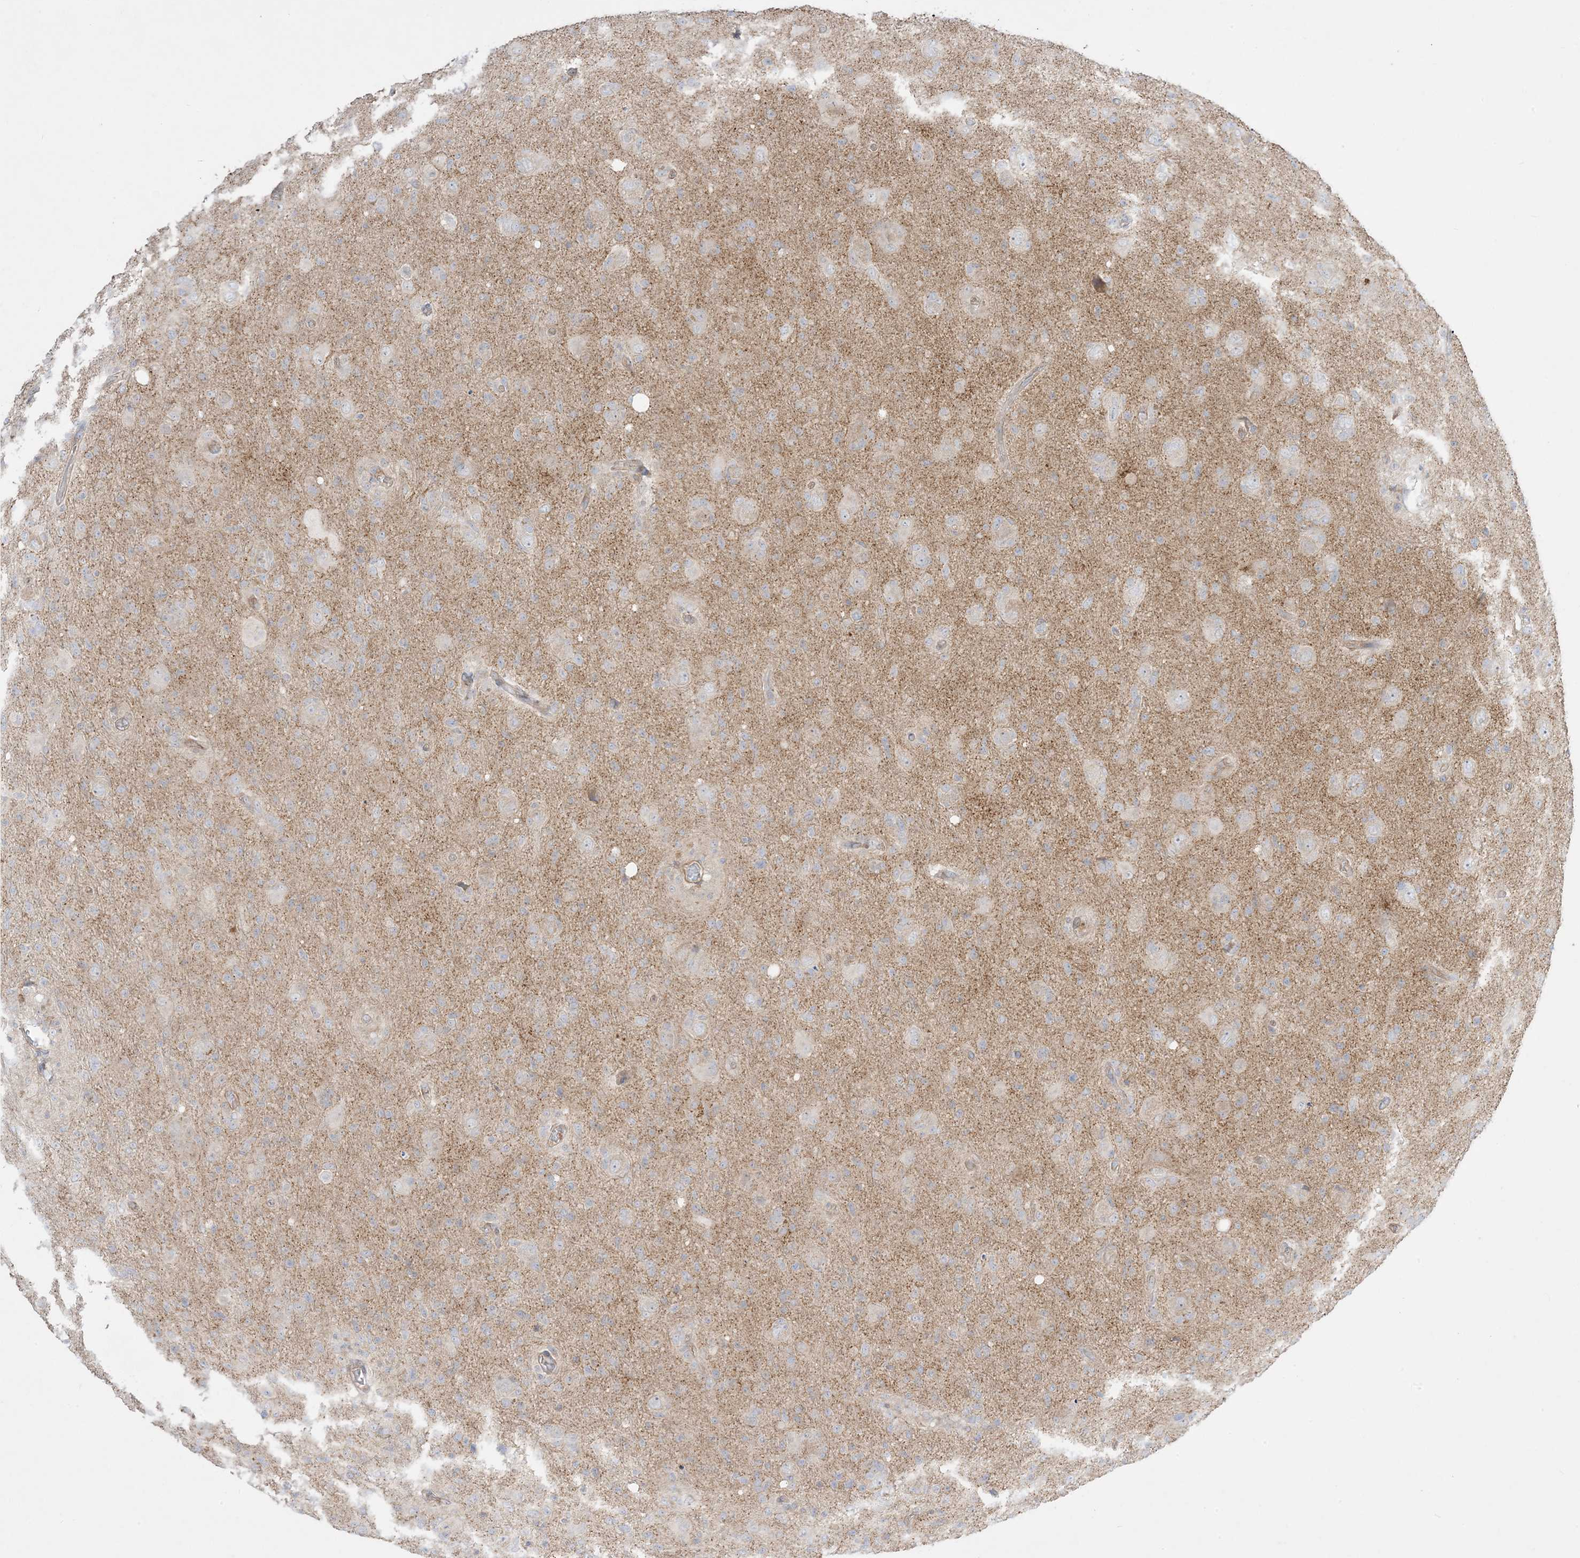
{"staining": {"intensity": "negative", "quantity": "none", "location": "none"}, "tissue": "glioma", "cell_type": "Tumor cells", "image_type": "cancer", "snomed": [{"axis": "morphology", "description": "Glioma, malignant, High grade"}, {"axis": "topography", "description": "Brain"}], "caption": "Micrograph shows no significant protein staining in tumor cells of glioma.", "gene": "ARHGEF9", "patient": {"sex": "female", "age": 57}}